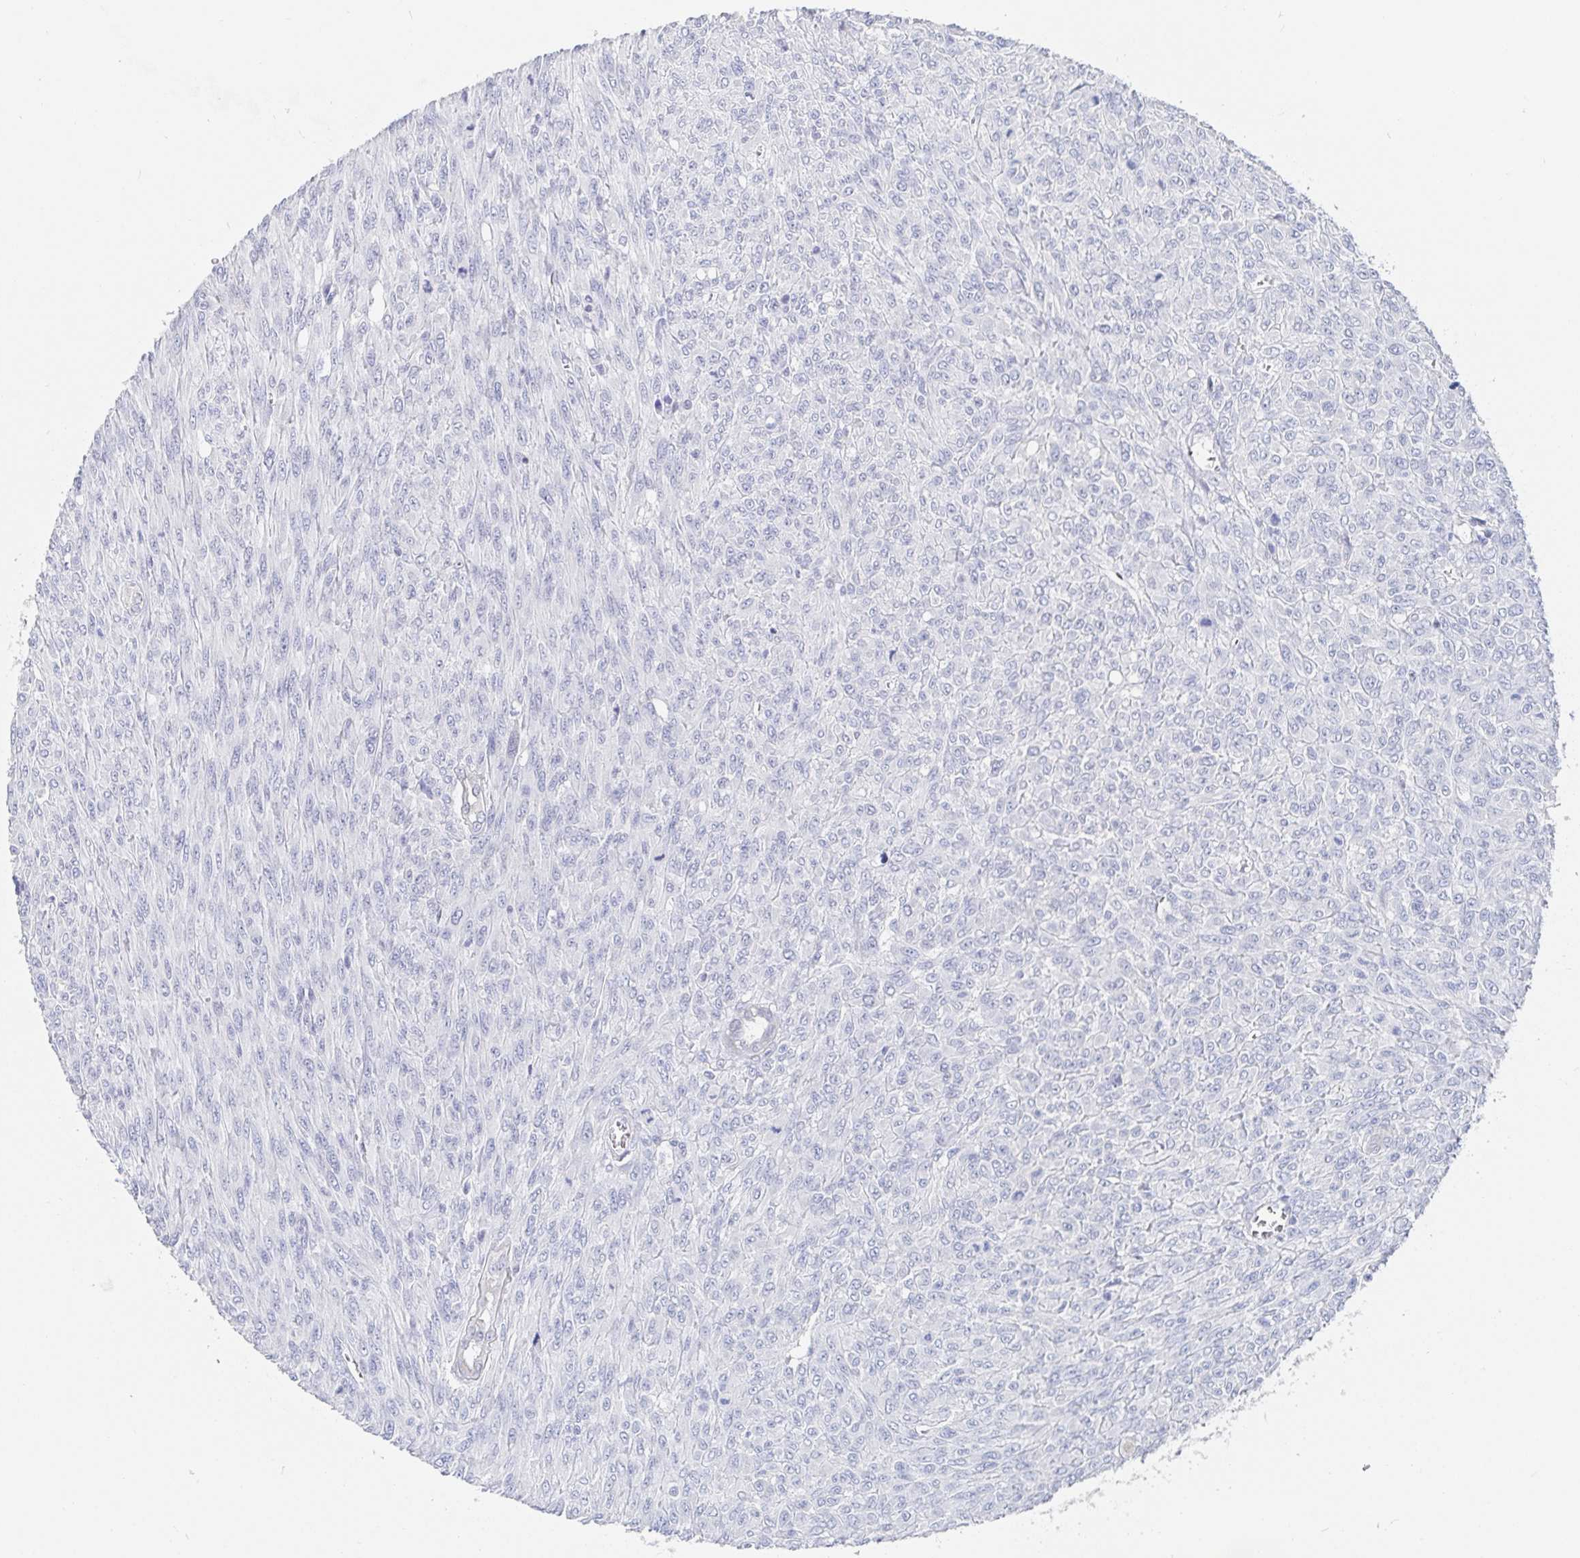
{"staining": {"intensity": "negative", "quantity": "none", "location": "none"}, "tissue": "renal cancer", "cell_type": "Tumor cells", "image_type": "cancer", "snomed": [{"axis": "morphology", "description": "Adenocarcinoma, NOS"}, {"axis": "topography", "description": "Kidney"}], "caption": "IHC photomicrograph of neoplastic tissue: renal cancer (adenocarcinoma) stained with DAB displays no significant protein staining in tumor cells. (Immunohistochemistry (ihc), brightfield microscopy, high magnification).", "gene": "ZNF430", "patient": {"sex": "male", "age": 58}}